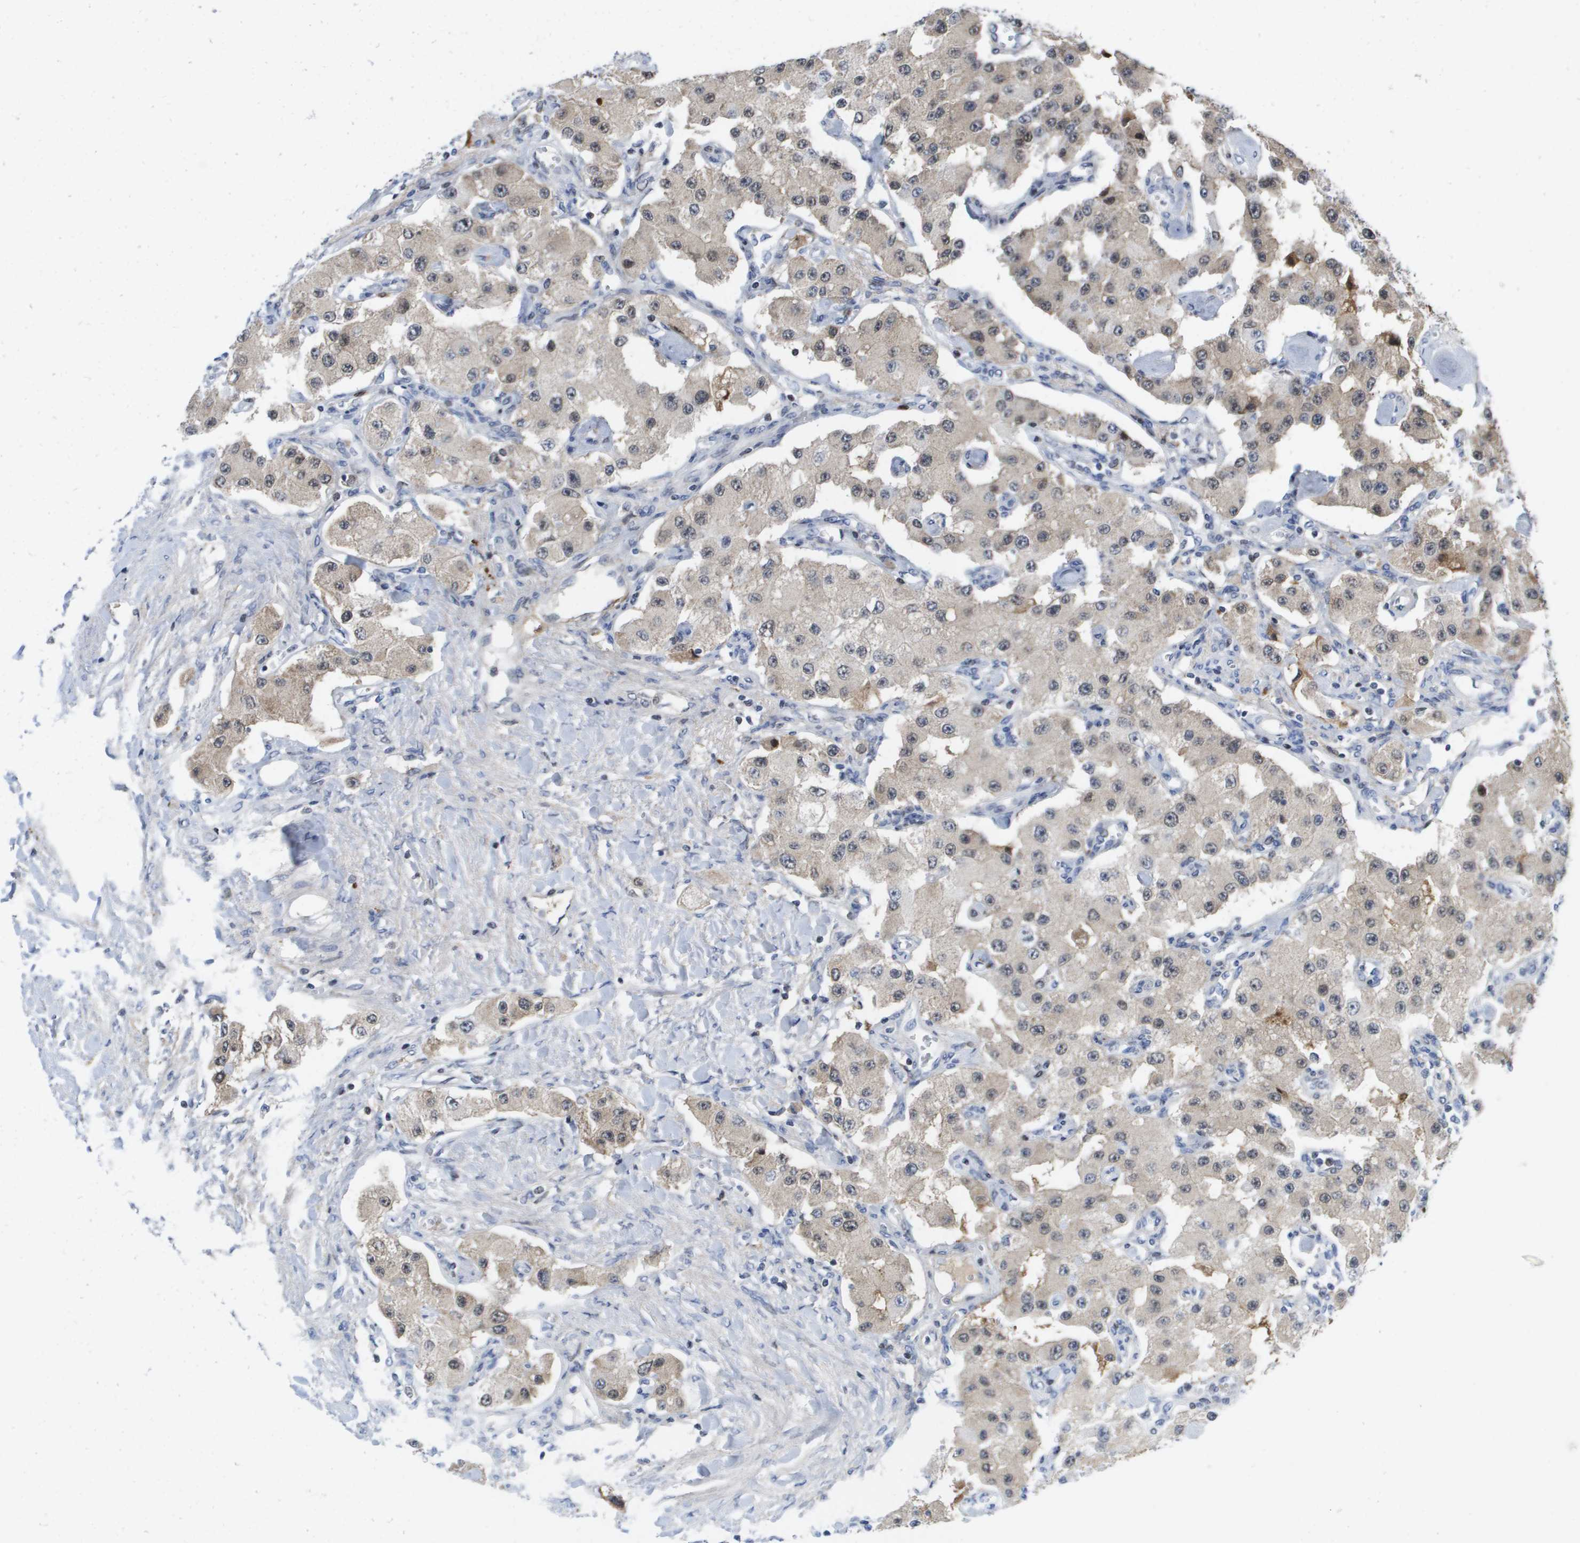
{"staining": {"intensity": "weak", "quantity": ">75%", "location": "cytoplasmic/membranous"}, "tissue": "carcinoid", "cell_type": "Tumor cells", "image_type": "cancer", "snomed": [{"axis": "morphology", "description": "Carcinoid, malignant, NOS"}, {"axis": "topography", "description": "Pancreas"}], "caption": "A brown stain shows weak cytoplasmic/membranous staining of a protein in carcinoid tumor cells.", "gene": "SERPINC1", "patient": {"sex": "male", "age": 41}}